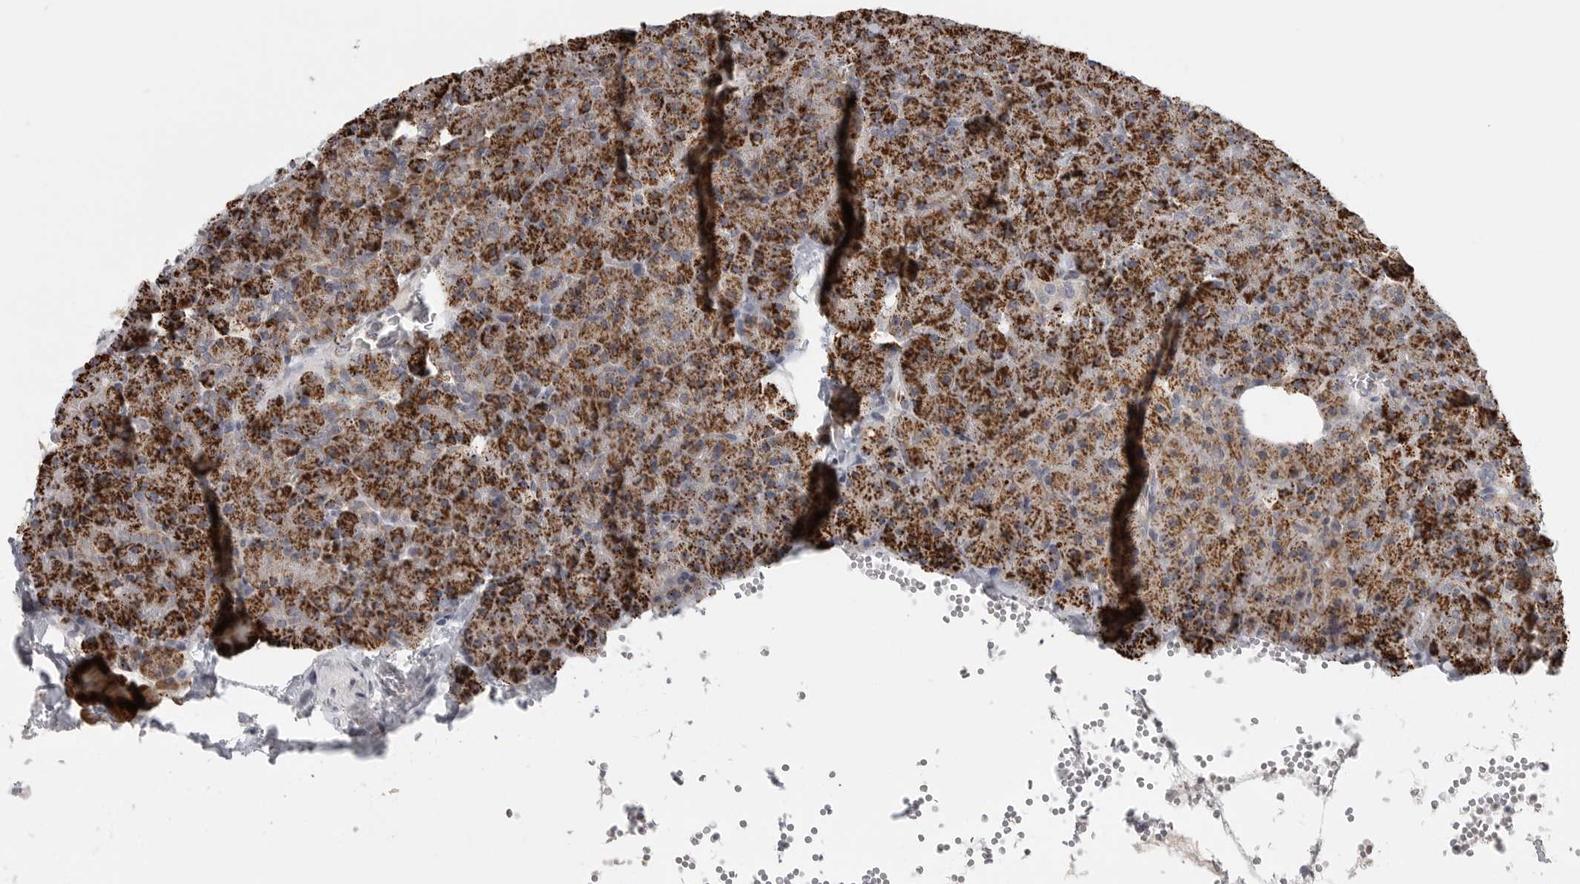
{"staining": {"intensity": "strong", "quantity": ">75%", "location": "cytoplasmic/membranous"}, "tissue": "pancreas", "cell_type": "Exocrine glandular cells", "image_type": "normal", "snomed": [{"axis": "morphology", "description": "Normal tissue, NOS"}, {"axis": "morphology", "description": "Carcinoid, malignant, NOS"}, {"axis": "topography", "description": "Pancreas"}], "caption": "This micrograph exhibits normal pancreas stained with immunohistochemistry (IHC) to label a protein in brown. The cytoplasmic/membranous of exocrine glandular cells show strong positivity for the protein. Nuclei are counter-stained blue.", "gene": "RXFP3", "patient": {"sex": "female", "age": 35}}